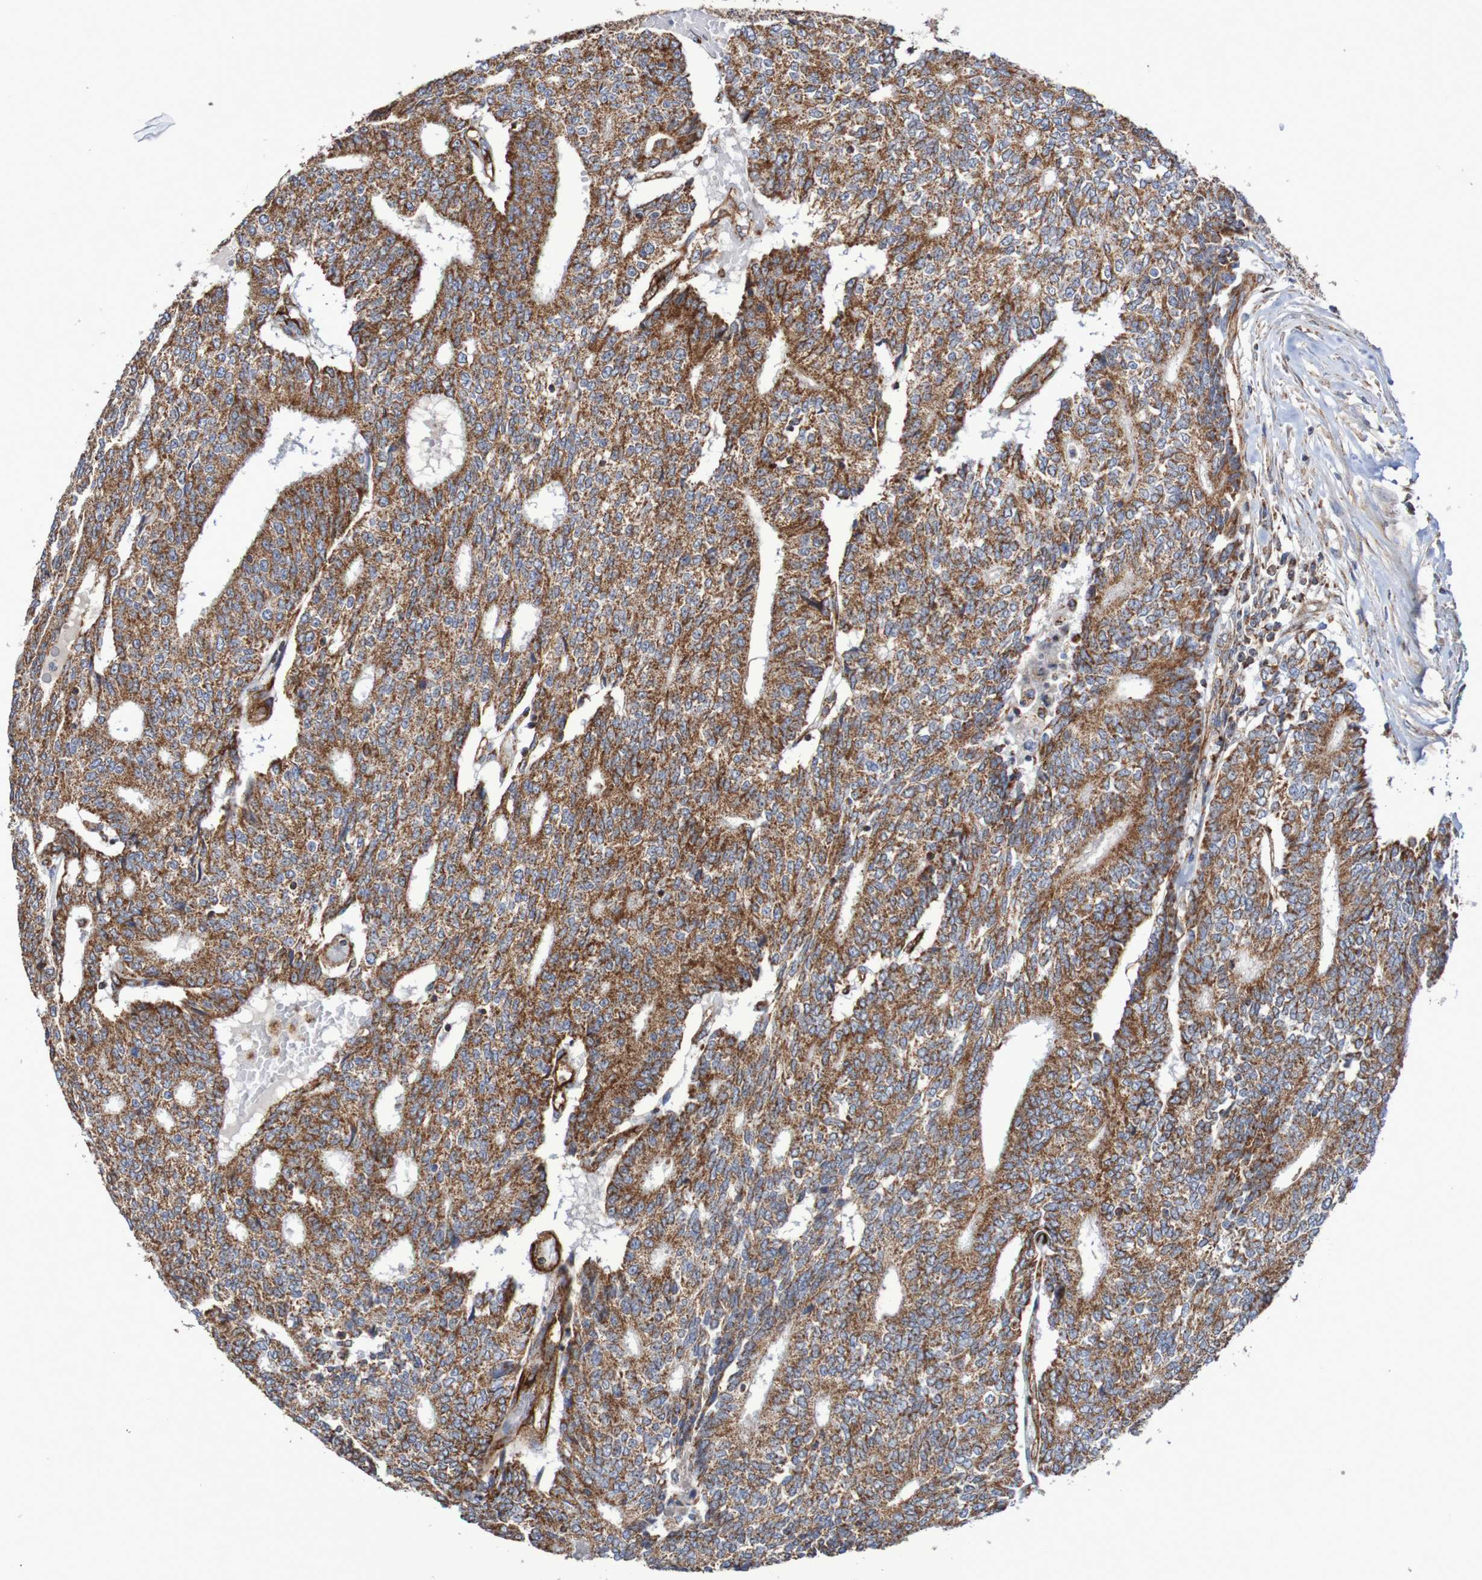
{"staining": {"intensity": "strong", "quantity": ">75%", "location": "cytoplasmic/membranous"}, "tissue": "prostate cancer", "cell_type": "Tumor cells", "image_type": "cancer", "snomed": [{"axis": "morphology", "description": "Normal tissue, NOS"}, {"axis": "morphology", "description": "Adenocarcinoma, High grade"}, {"axis": "topography", "description": "Prostate"}, {"axis": "topography", "description": "Seminal veicle"}], "caption": "This is an image of immunohistochemistry staining of prostate cancer (high-grade adenocarcinoma), which shows strong positivity in the cytoplasmic/membranous of tumor cells.", "gene": "MMEL1", "patient": {"sex": "male", "age": 55}}